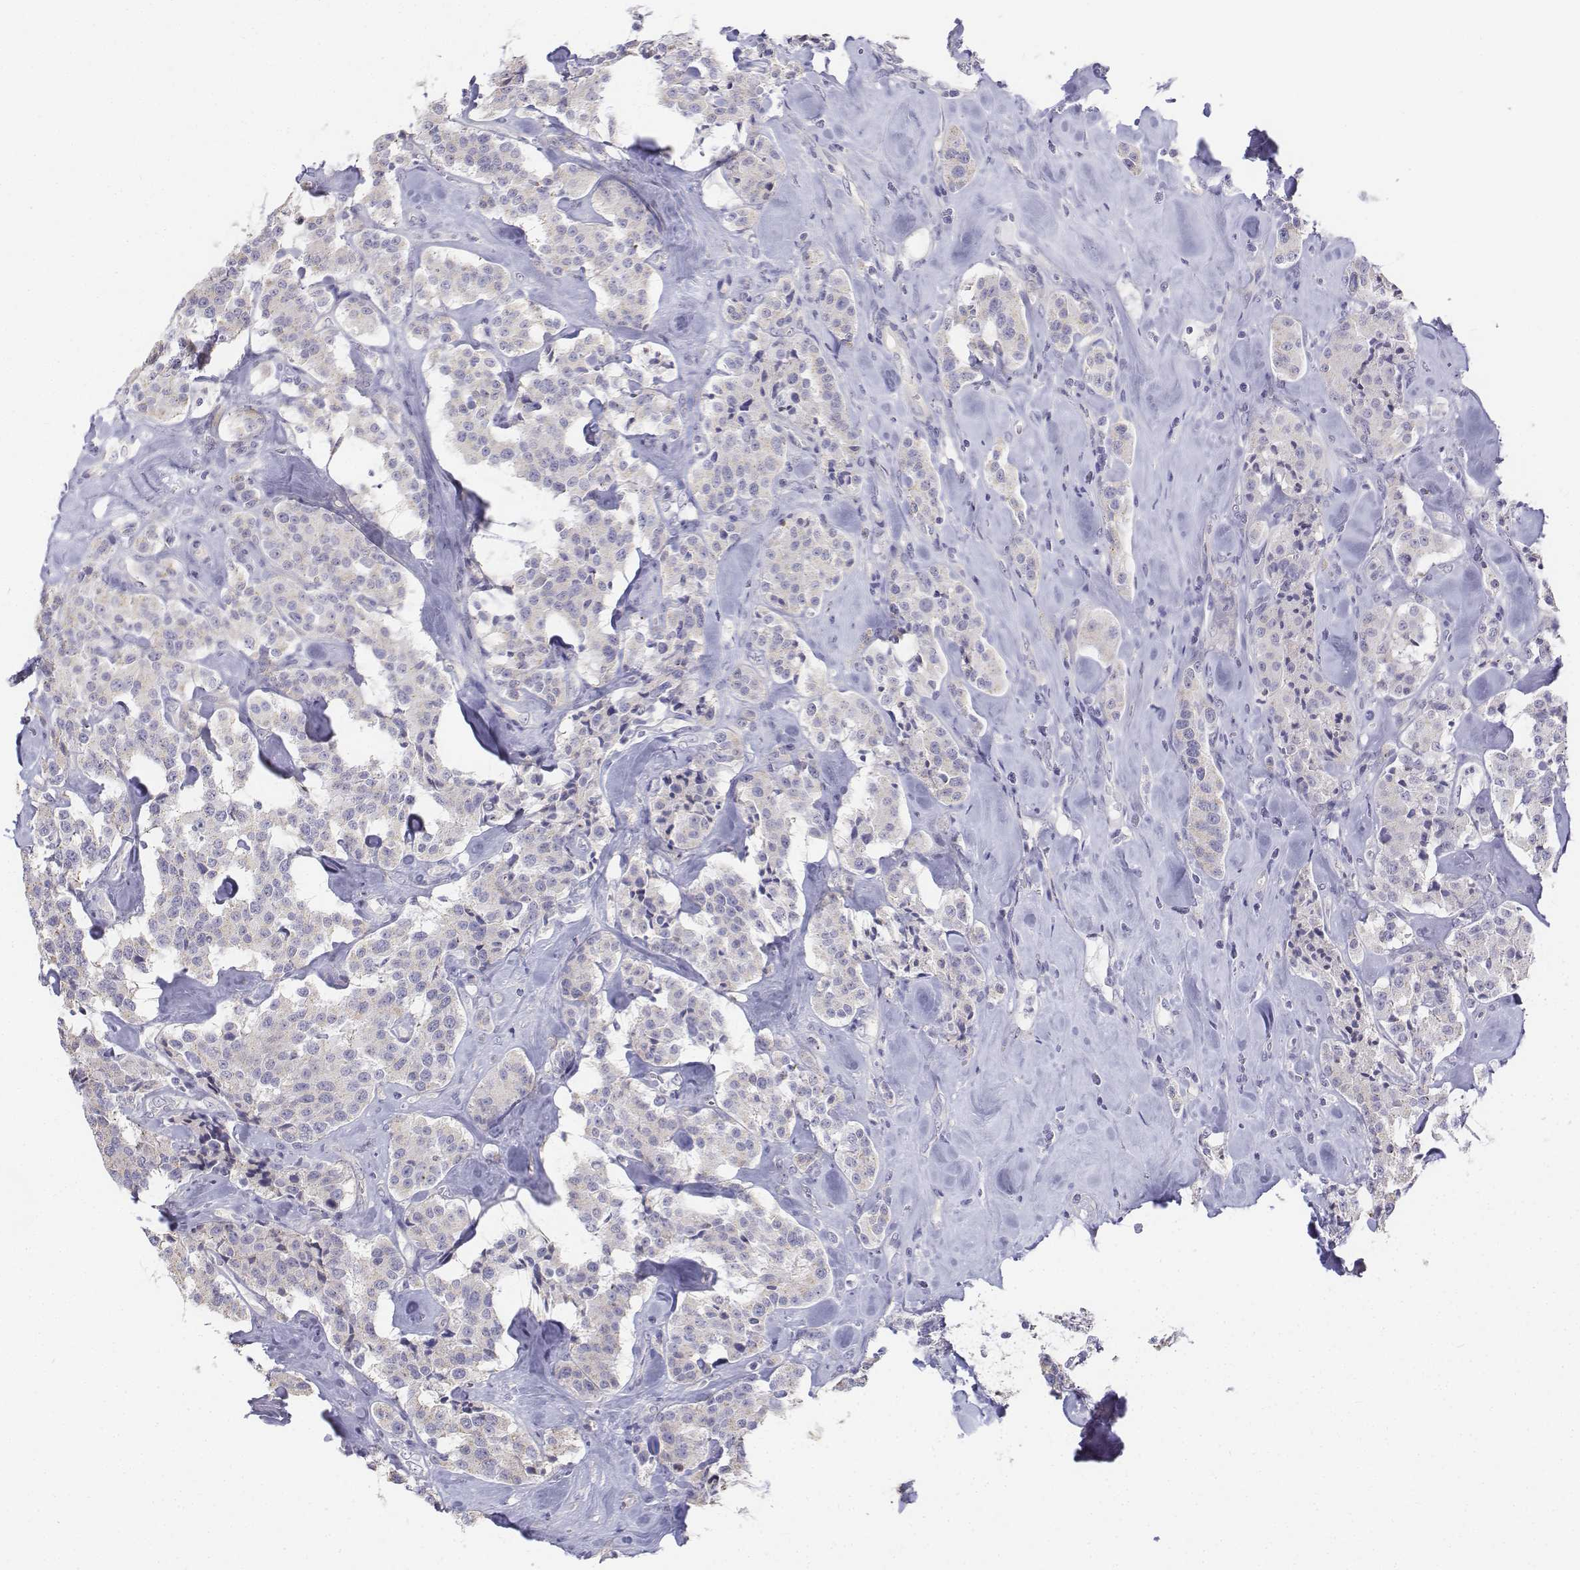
{"staining": {"intensity": "negative", "quantity": "none", "location": "none"}, "tissue": "carcinoid", "cell_type": "Tumor cells", "image_type": "cancer", "snomed": [{"axis": "morphology", "description": "Carcinoid, malignant, NOS"}, {"axis": "topography", "description": "Pancreas"}], "caption": "A high-resolution image shows immunohistochemistry (IHC) staining of carcinoid (malignant), which demonstrates no significant staining in tumor cells. (DAB (3,3'-diaminobenzidine) immunohistochemistry (IHC), high magnification).", "gene": "LGSN", "patient": {"sex": "male", "age": 41}}